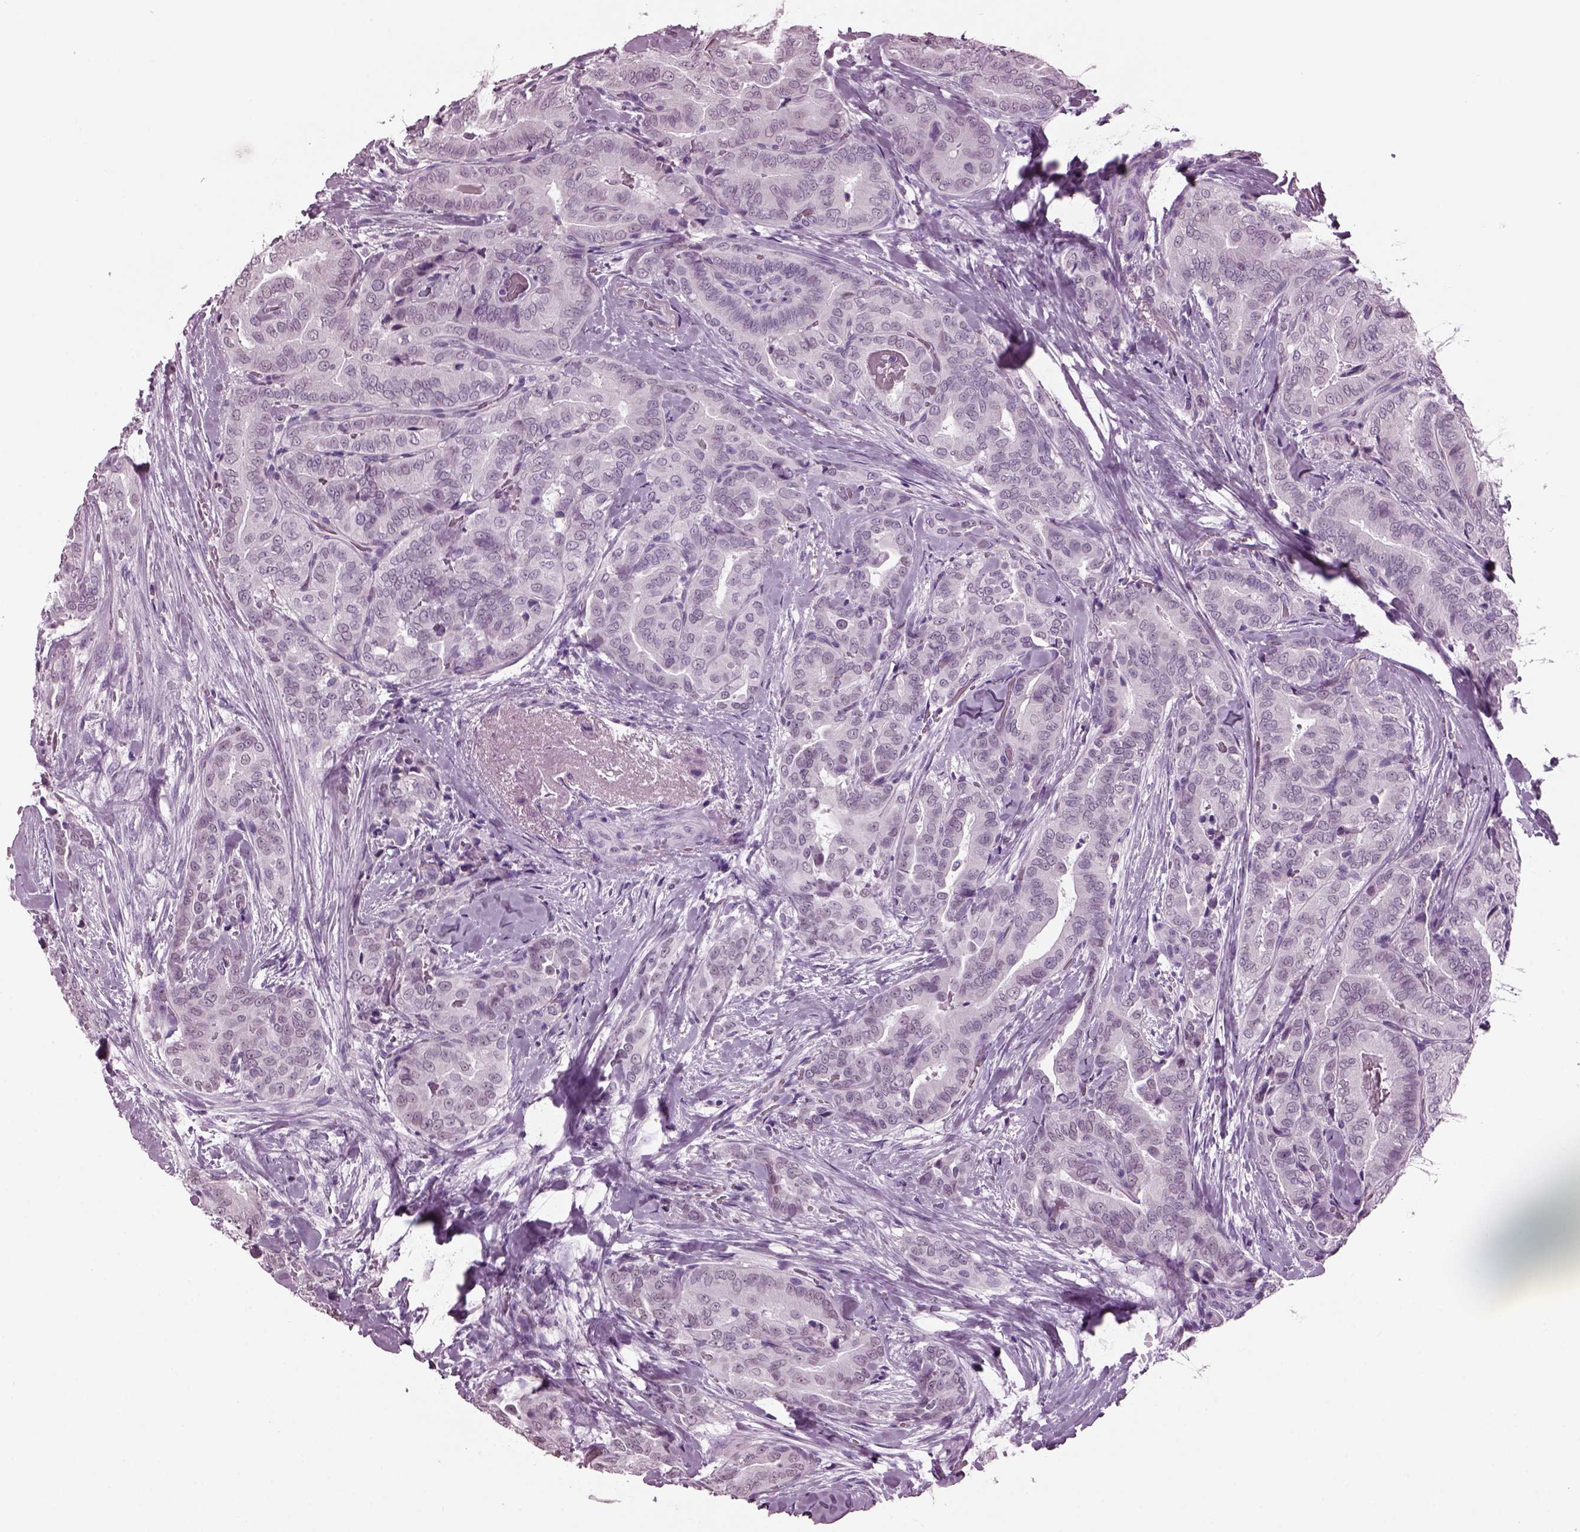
{"staining": {"intensity": "negative", "quantity": "none", "location": "none"}, "tissue": "thyroid cancer", "cell_type": "Tumor cells", "image_type": "cancer", "snomed": [{"axis": "morphology", "description": "Papillary adenocarcinoma, NOS"}, {"axis": "topography", "description": "Thyroid gland"}], "caption": "Thyroid cancer (papillary adenocarcinoma) was stained to show a protein in brown. There is no significant expression in tumor cells. (DAB IHC visualized using brightfield microscopy, high magnification).", "gene": "KRTAP3-2", "patient": {"sex": "male", "age": 61}}